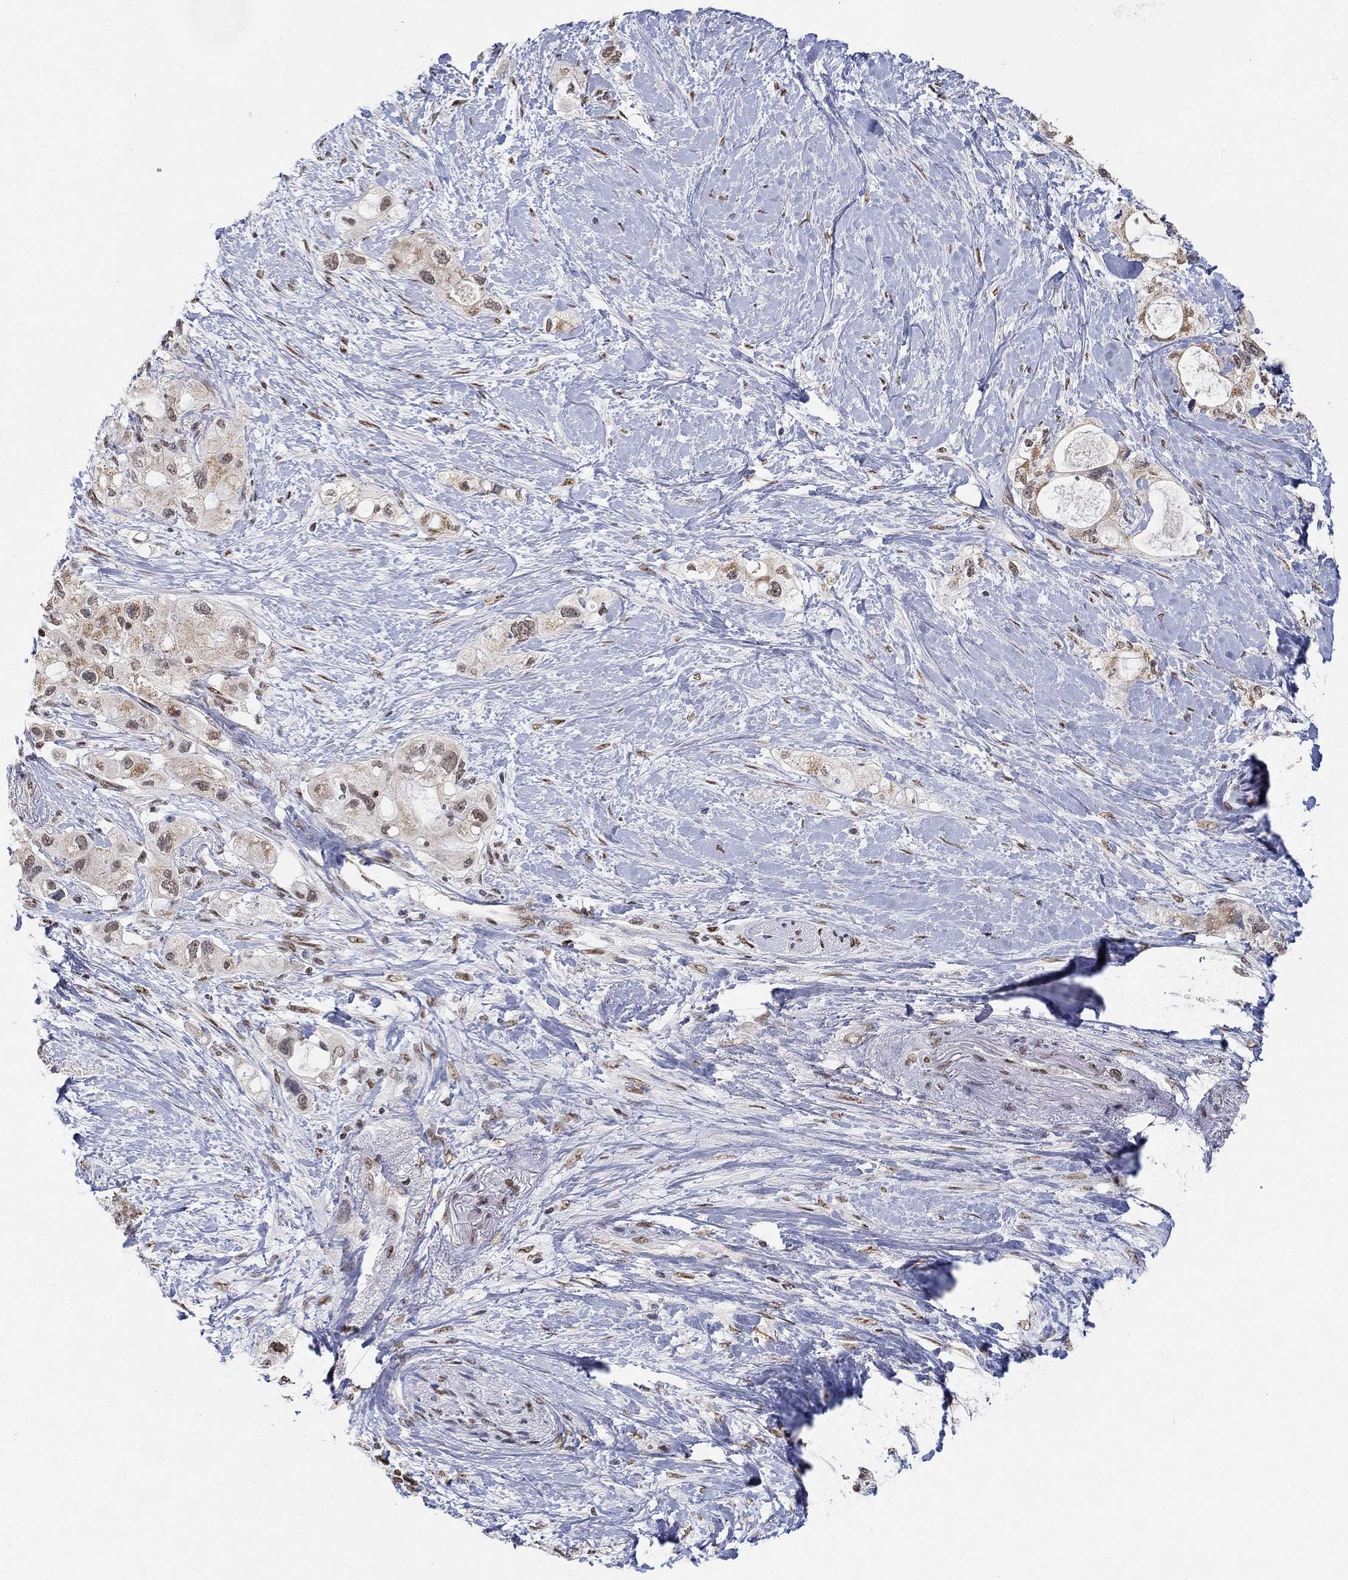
{"staining": {"intensity": "moderate", "quantity": "<25%", "location": "cytoplasmic/membranous"}, "tissue": "pancreatic cancer", "cell_type": "Tumor cells", "image_type": "cancer", "snomed": [{"axis": "morphology", "description": "Adenocarcinoma, NOS"}, {"axis": "topography", "description": "Pancreas"}], "caption": "The image demonstrates immunohistochemical staining of adenocarcinoma (pancreatic). There is moderate cytoplasmic/membranous expression is present in about <25% of tumor cells. The staining was performed using DAB, with brown indicating positive protein expression. Nuclei are stained blue with hematoxylin.", "gene": "KLF12", "patient": {"sex": "female", "age": 56}}